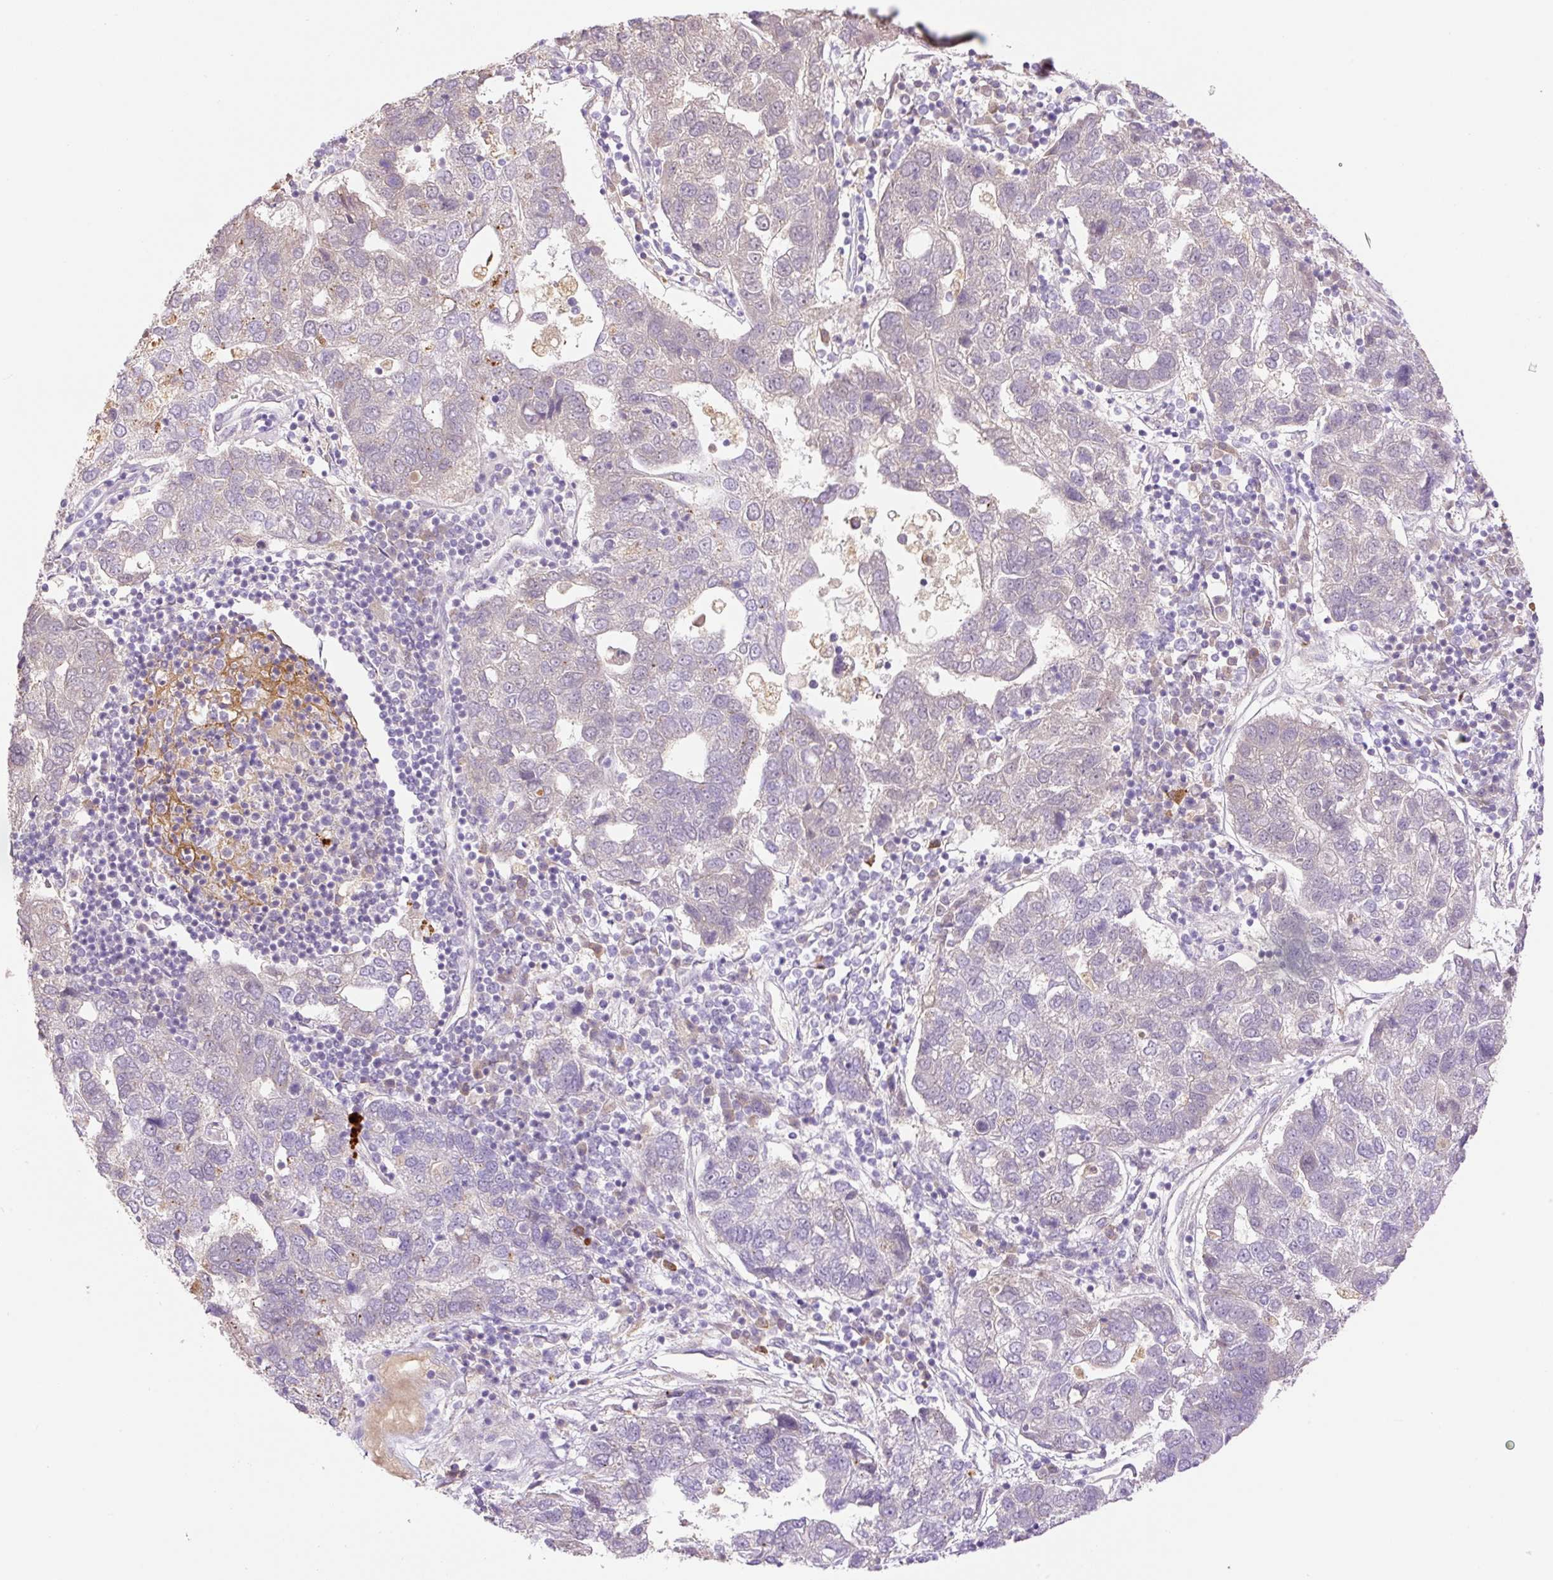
{"staining": {"intensity": "negative", "quantity": "none", "location": "none"}, "tissue": "pancreatic cancer", "cell_type": "Tumor cells", "image_type": "cancer", "snomed": [{"axis": "morphology", "description": "Adenocarcinoma, NOS"}, {"axis": "topography", "description": "Pancreas"}], "caption": "Immunohistochemistry (IHC) image of pancreatic adenocarcinoma stained for a protein (brown), which exhibits no staining in tumor cells.", "gene": "HABP4", "patient": {"sex": "female", "age": 61}}